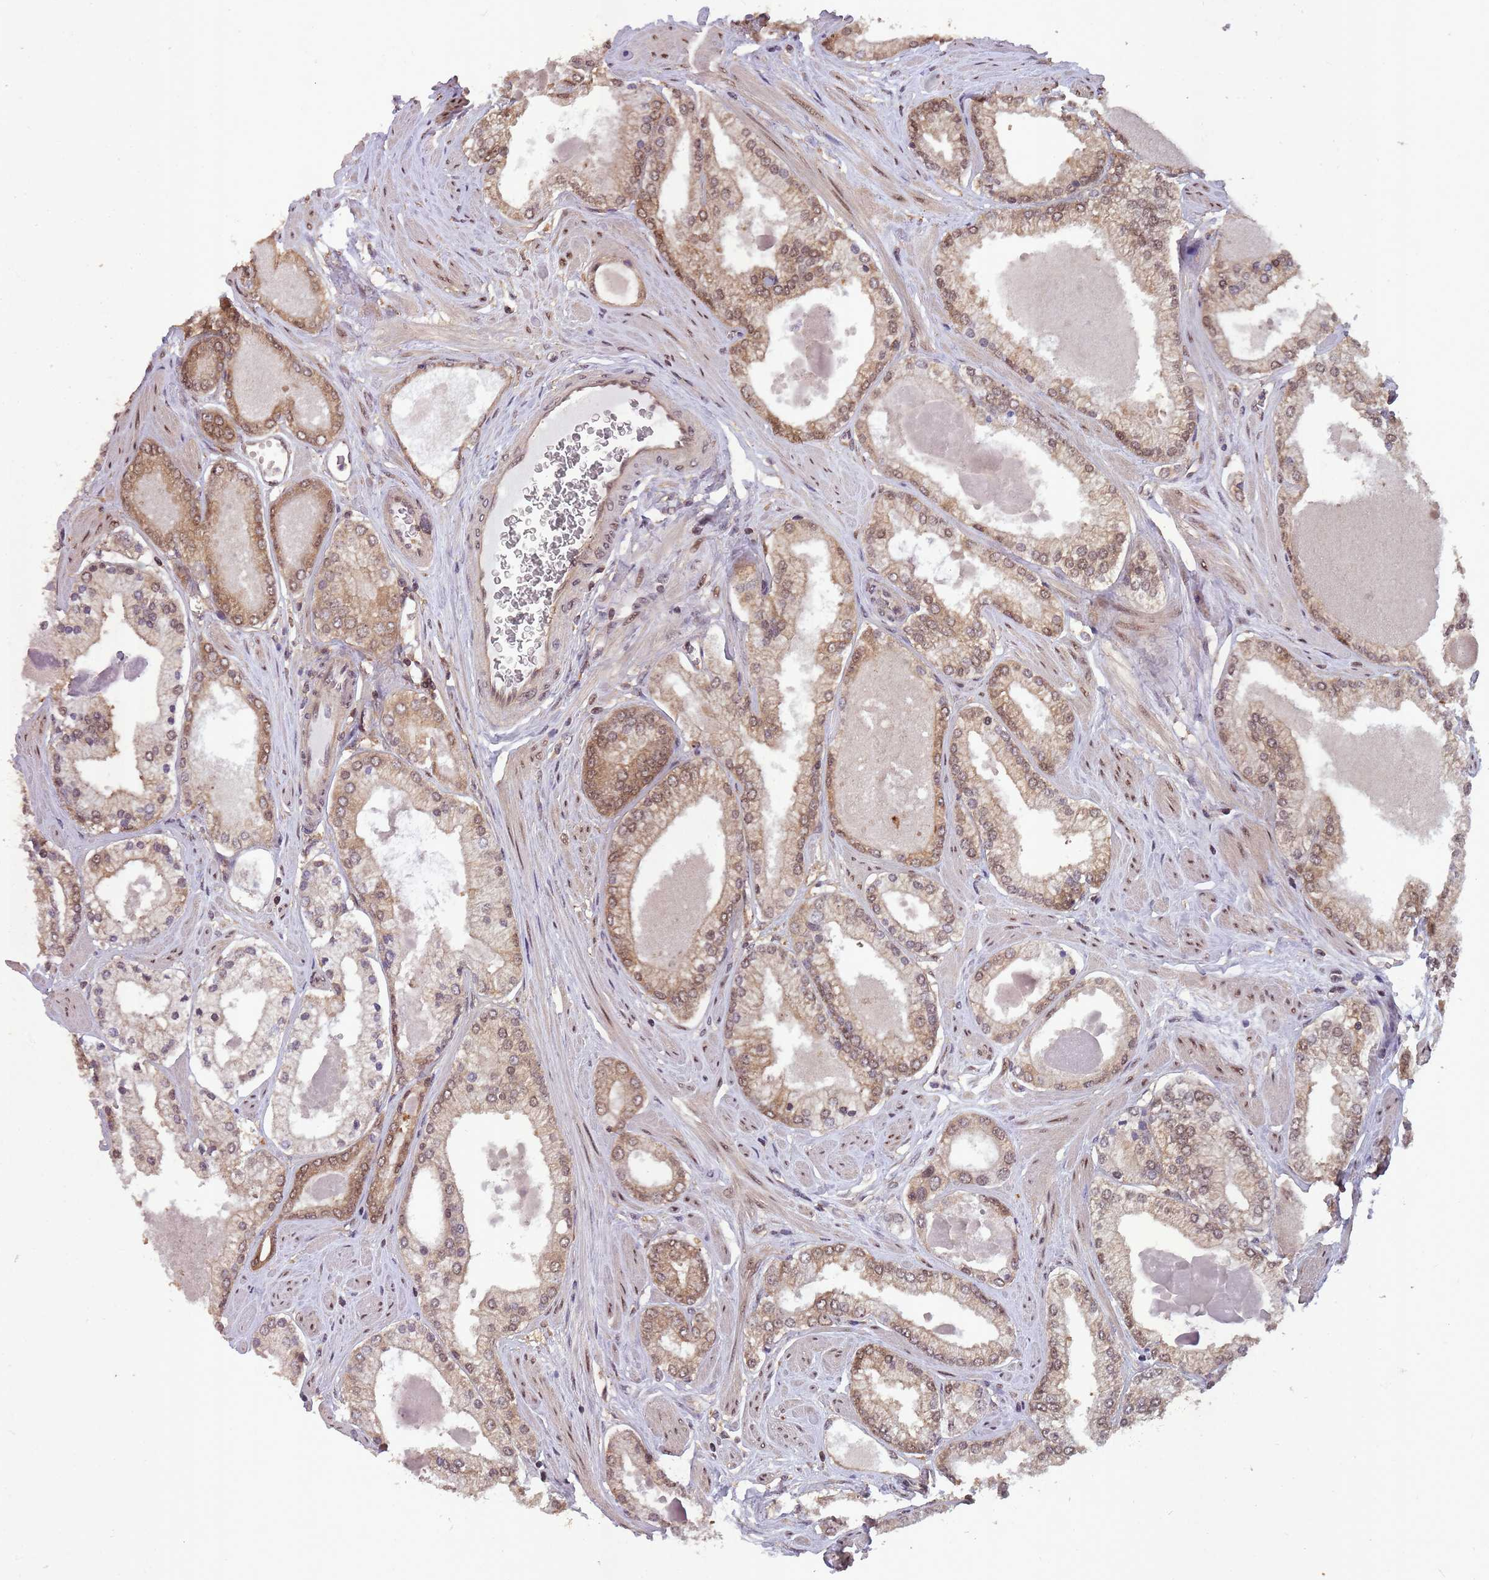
{"staining": {"intensity": "moderate", "quantity": "25%-75%", "location": "cytoplasmic/membranous,nuclear"}, "tissue": "prostate cancer", "cell_type": "Tumor cells", "image_type": "cancer", "snomed": [{"axis": "morphology", "description": "Adenocarcinoma, Low grade"}, {"axis": "topography", "description": "Prostate"}], "caption": "Adenocarcinoma (low-grade) (prostate) stained with a protein marker demonstrates moderate staining in tumor cells.", "gene": "PPP6R3", "patient": {"sex": "male", "age": 42}}